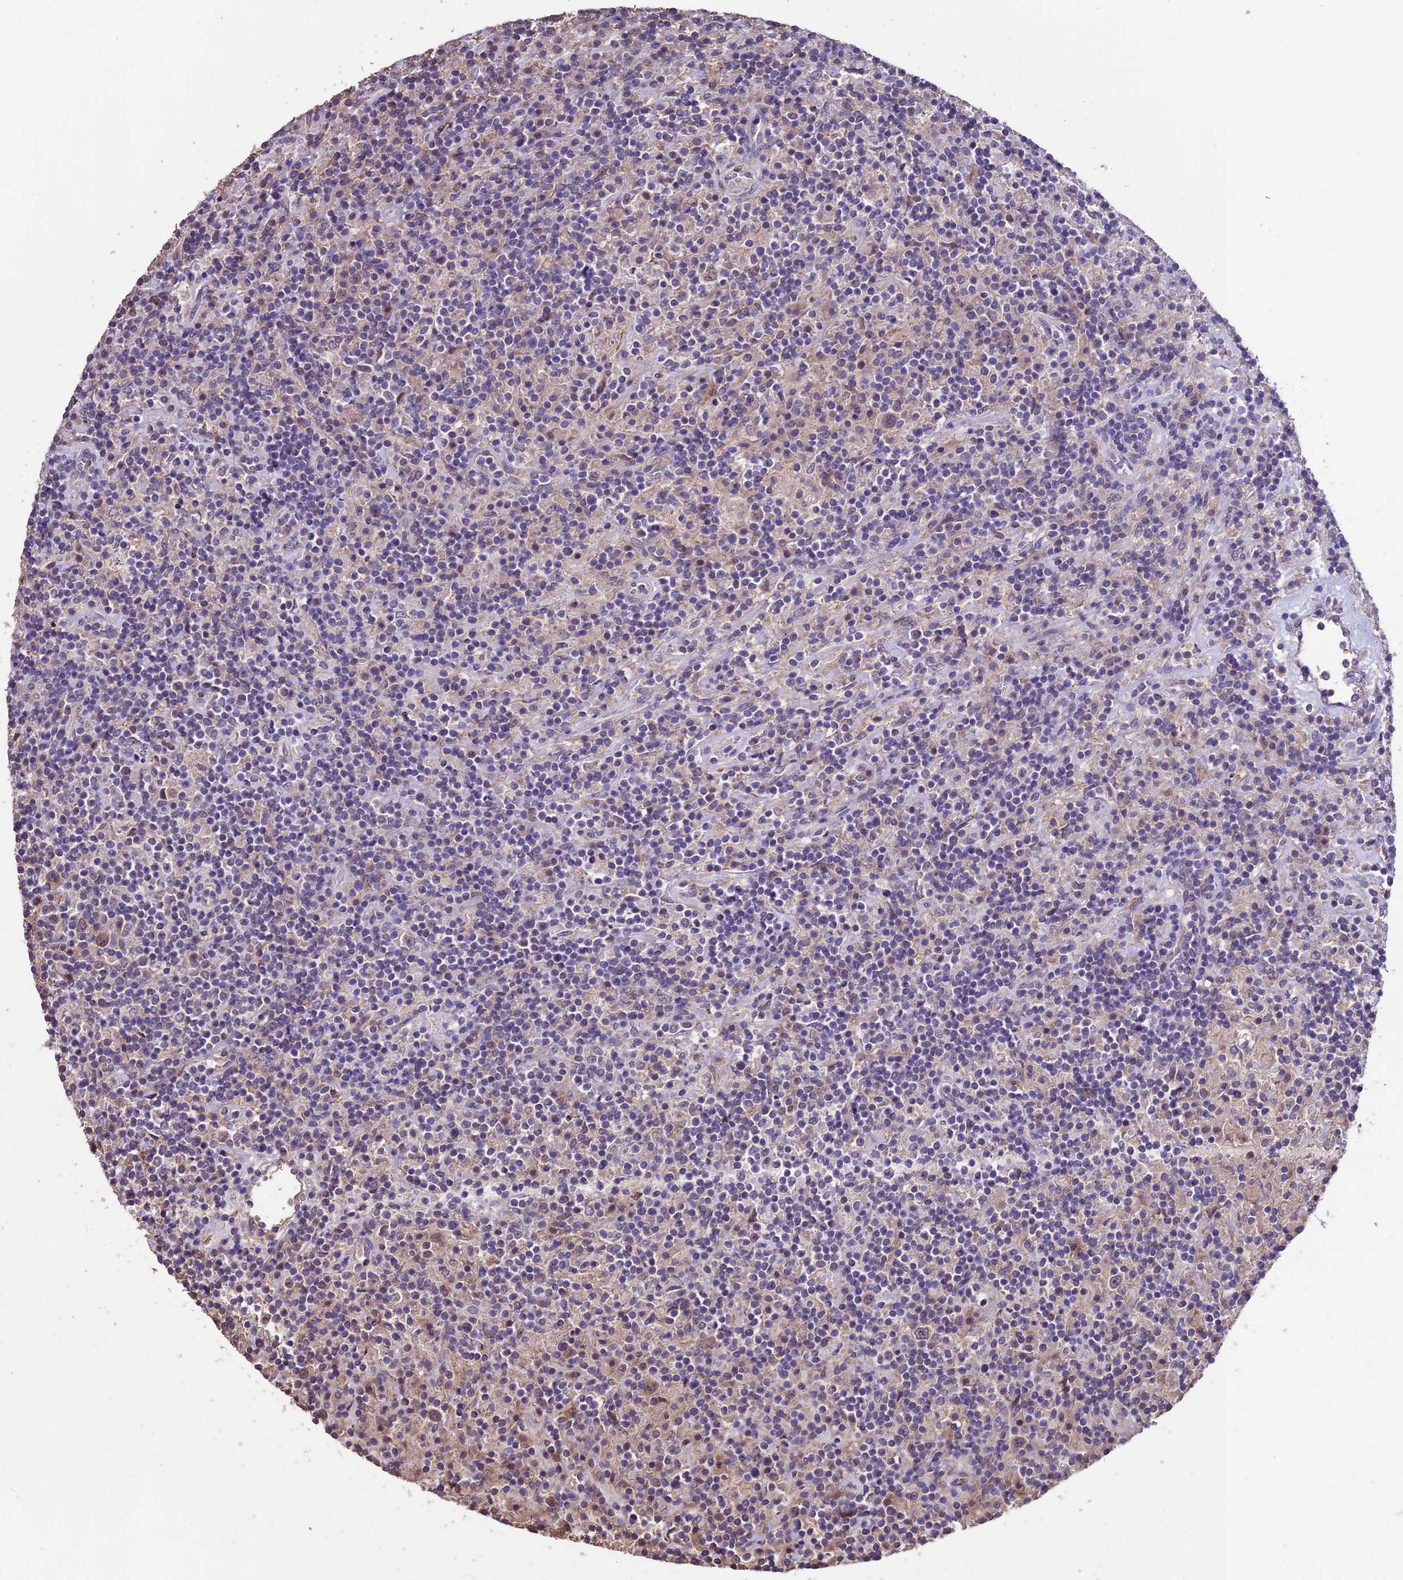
{"staining": {"intensity": "negative", "quantity": "none", "location": "none"}, "tissue": "lymphoma", "cell_type": "Tumor cells", "image_type": "cancer", "snomed": [{"axis": "morphology", "description": "Hodgkin's disease, NOS"}, {"axis": "topography", "description": "Lymph node"}], "caption": "Immunohistochemical staining of human Hodgkin's disease demonstrates no significant expression in tumor cells.", "gene": "DIS3L", "patient": {"sex": "male", "age": 70}}